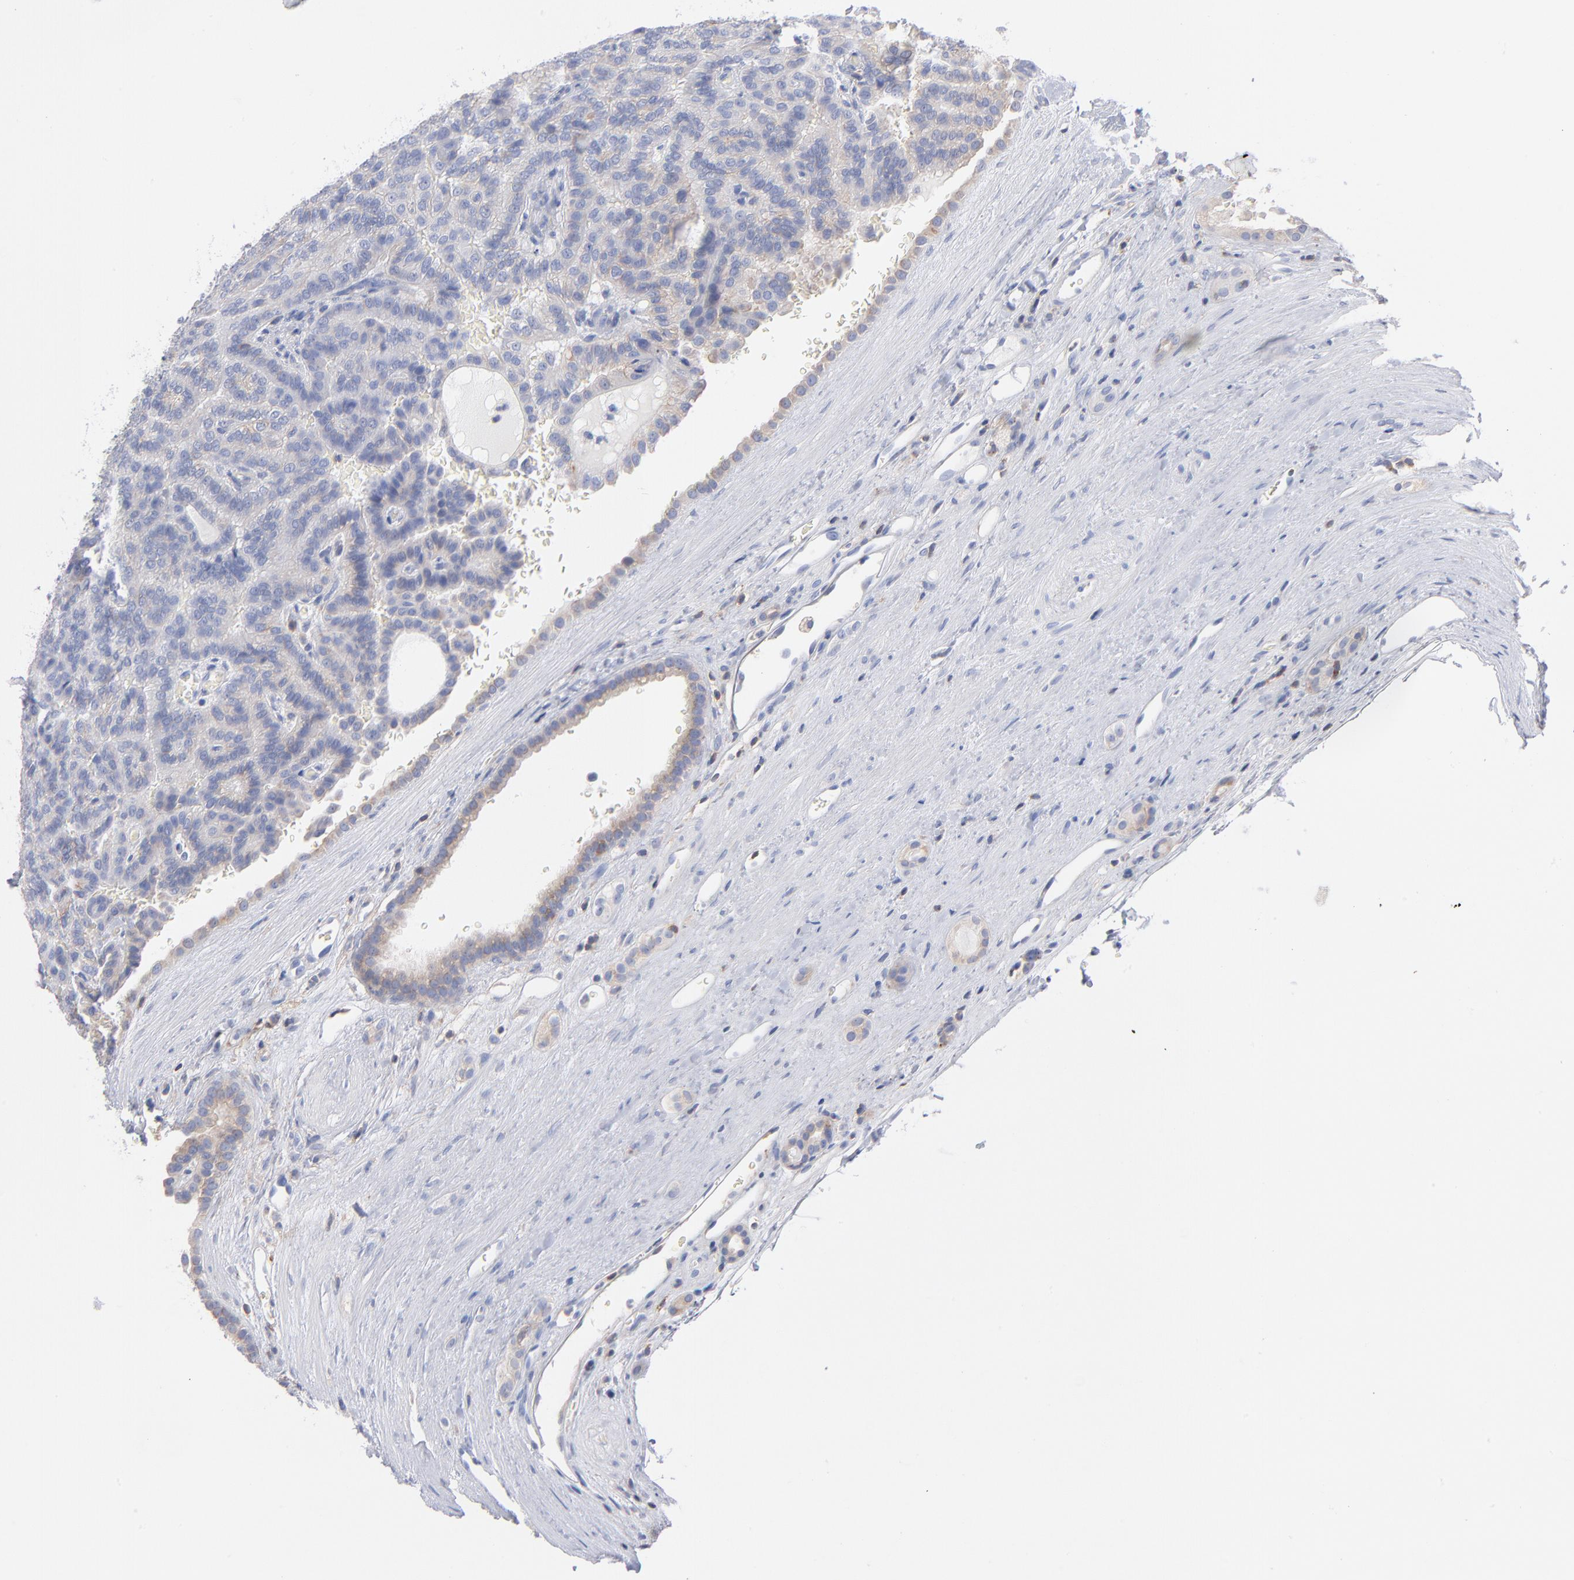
{"staining": {"intensity": "negative", "quantity": "none", "location": "none"}, "tissue": "renal cancer", "cell_type": "Tumor cells", "image_type": "cancer", "snomed": [{"axis": "morphology", "description": "Adenocarcinoma, NOS"}, {"axis": "topography", "description": "Kidney"}], "caption": "IHC image of renal cancer stained for a protein (brown), which displays no staining in tumor cells.", "gene": "SEPTIN6", "patient": {"sex": "male", "age": 61}}